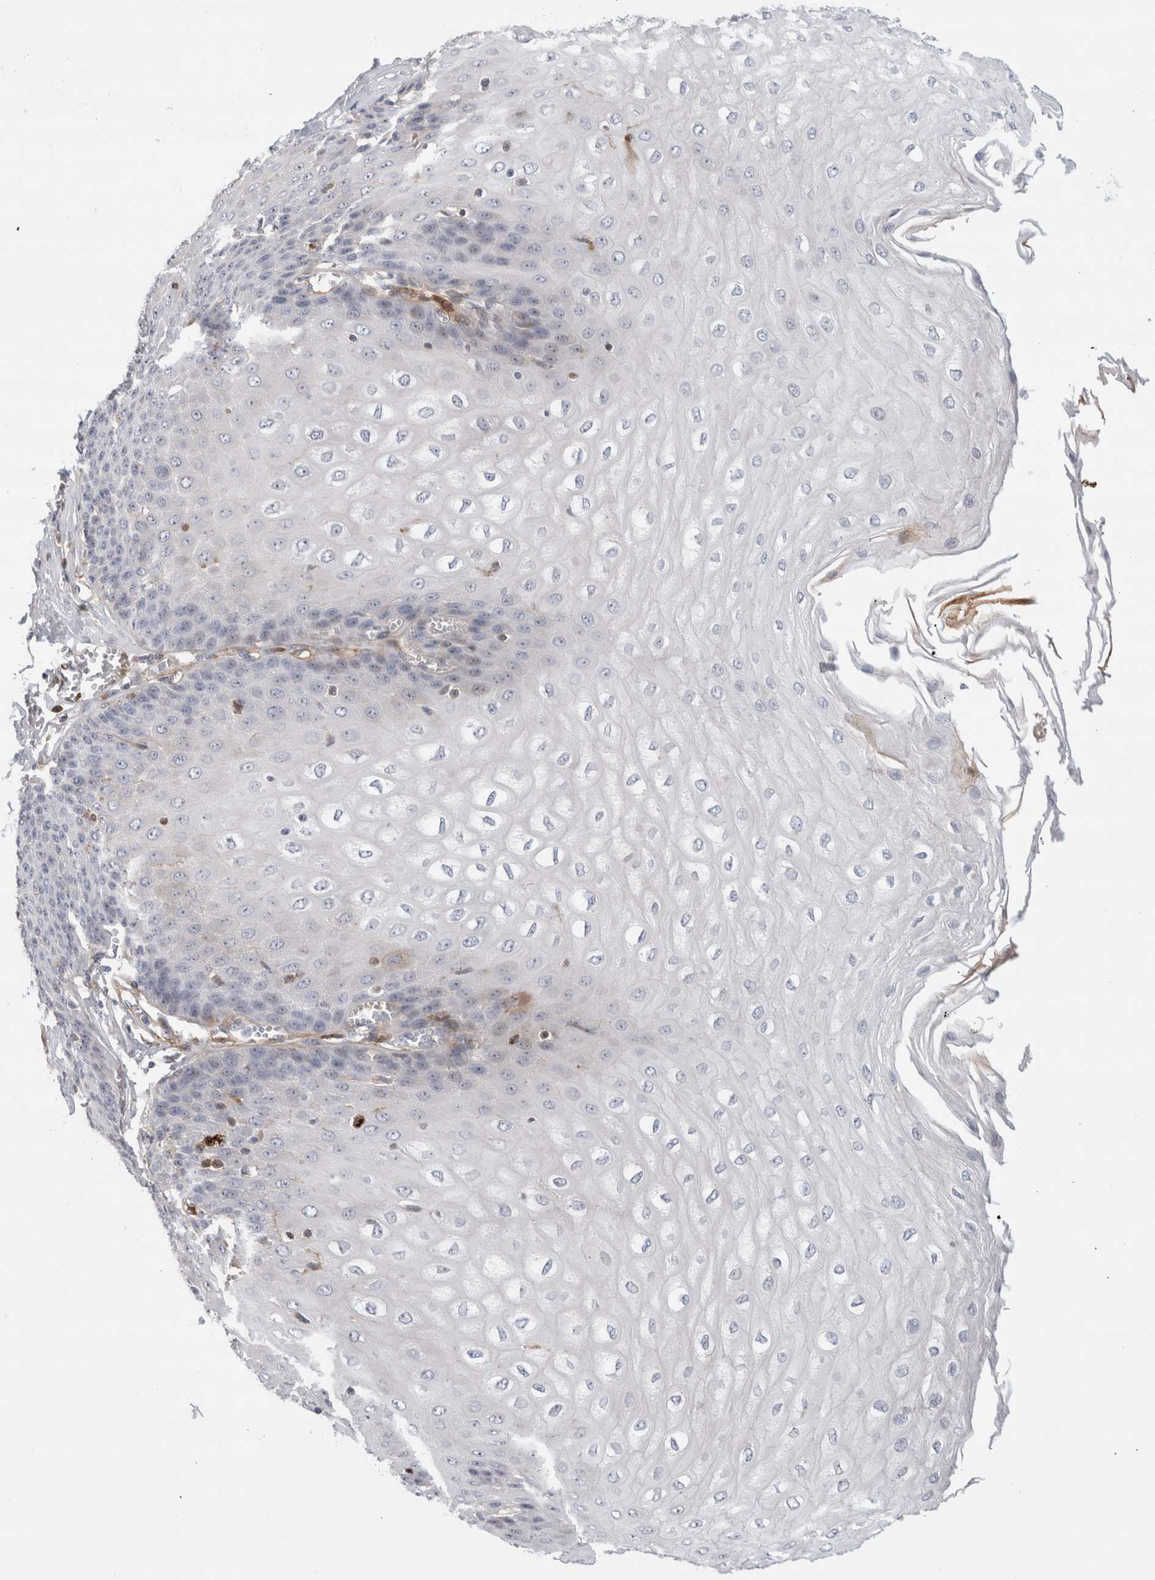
{"staining": {"intensity": "moderate", "quantity": "<25%", "location": "cytoplasmic/membranous"}, "tissue": "esophagus", "cell_type": "Squamous epithelial cells", "image_type": "normal", "snomed": [{"axis": "morphology", "description": "Normal tissue, NOS"}, {"axis": "topography", "description": "Esophagus"}], "caption": "This is a photomicrograph of immunohistochemistry staining of benign esophagus, which shows moderate expression in the cytoplasmic/membranous of squamous epithelial cells.", "gene": "ECHDC2", "patient": {"sex": "male", "age": 60}}